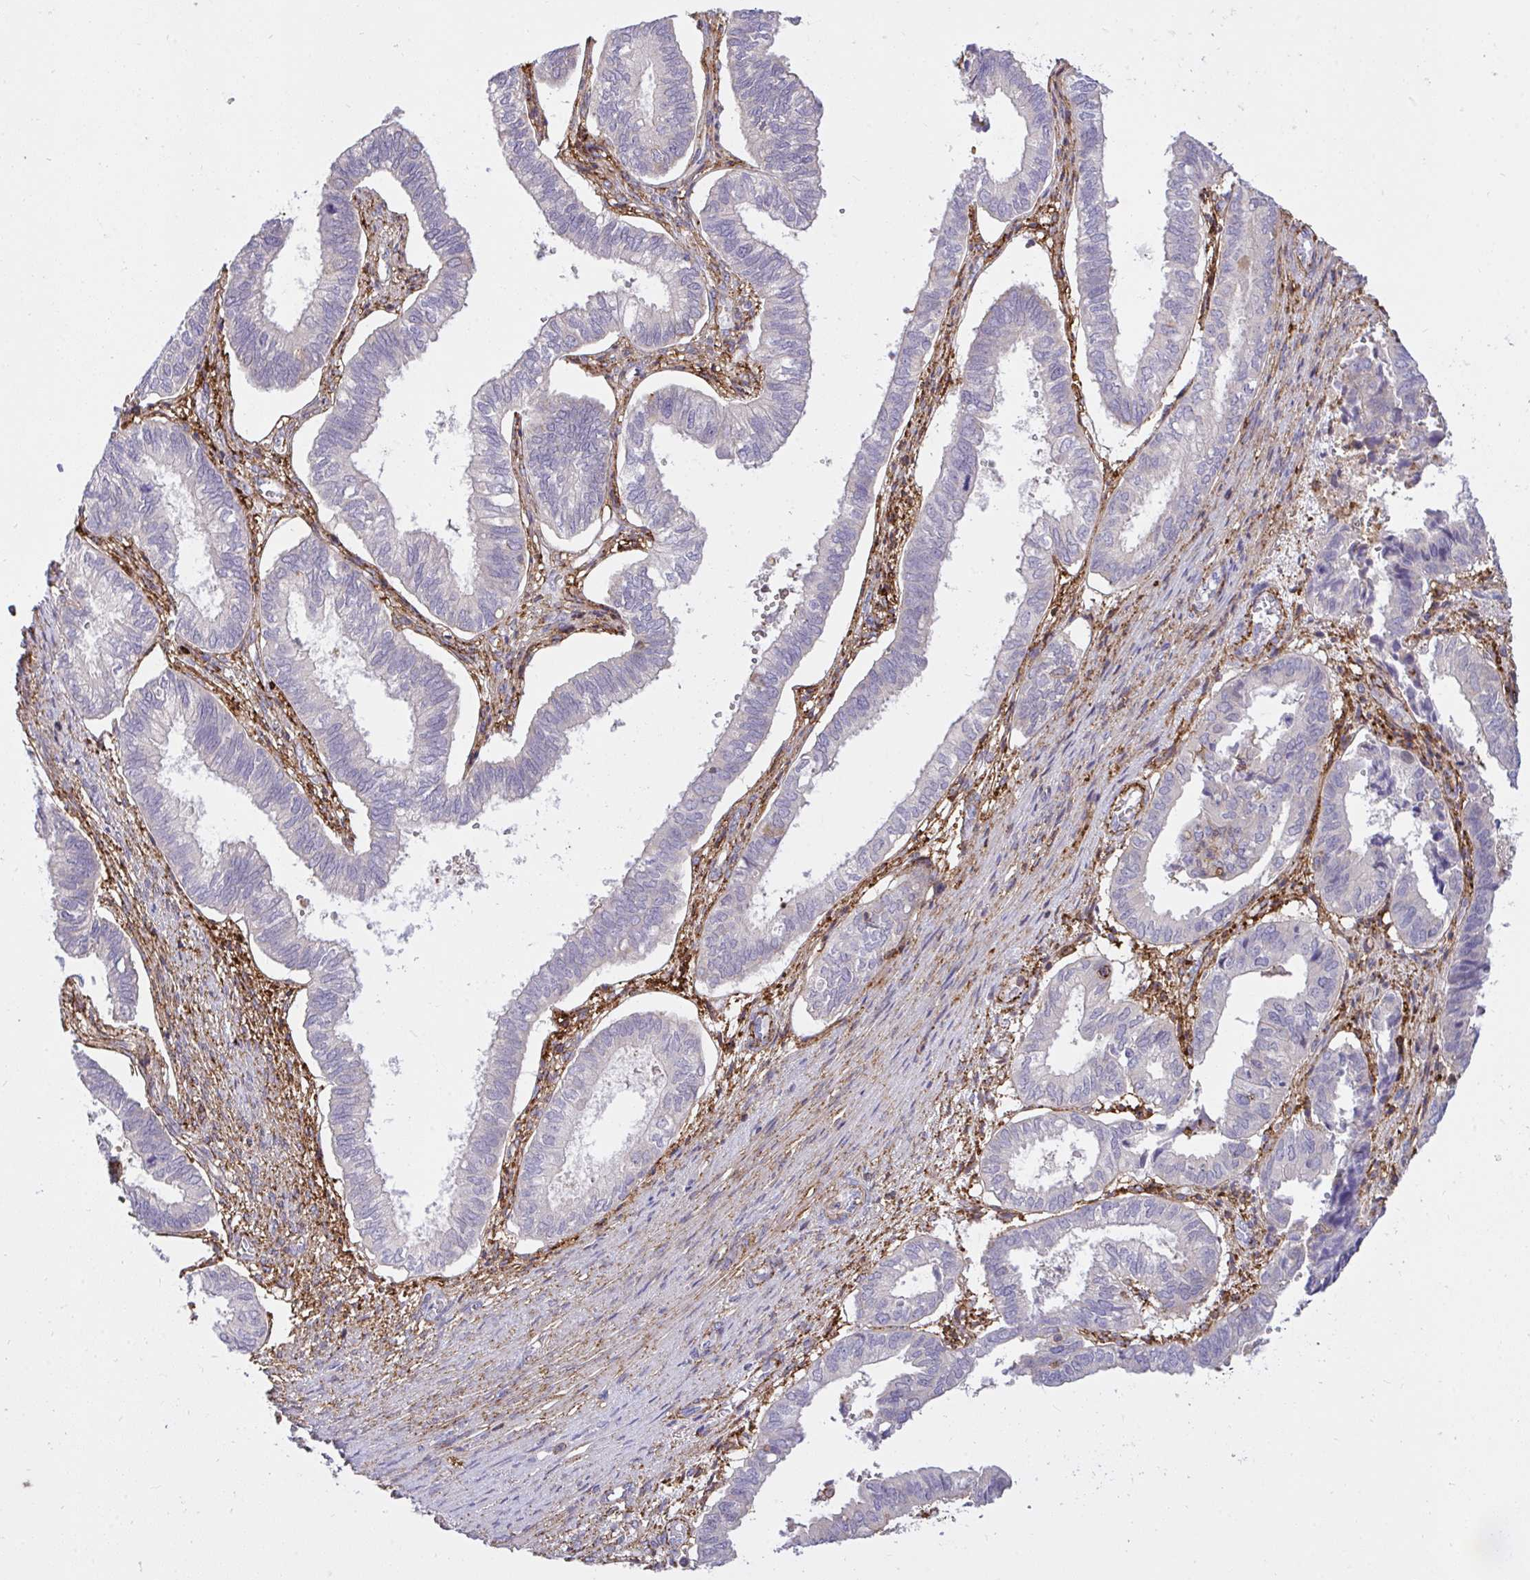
{"staining": {"intensity": "negative", "quantity": "none", "location": "none"}, "tissue": "ovarian cancer", "cell_type": "Tumor cells", "image_type": "cancer", "snomed": [{"axis": "morphology", "description": "Carcinoma, endometroid"}, {"axis": "topography", "description": "Ovary"}], "caption": "Ovarian cancer (endometroid carcinoma) stained for a protein using IHC displays no positivity tumor cells.", "gene": "ERI1", "patient": {"sex": "female", "age": 64}}